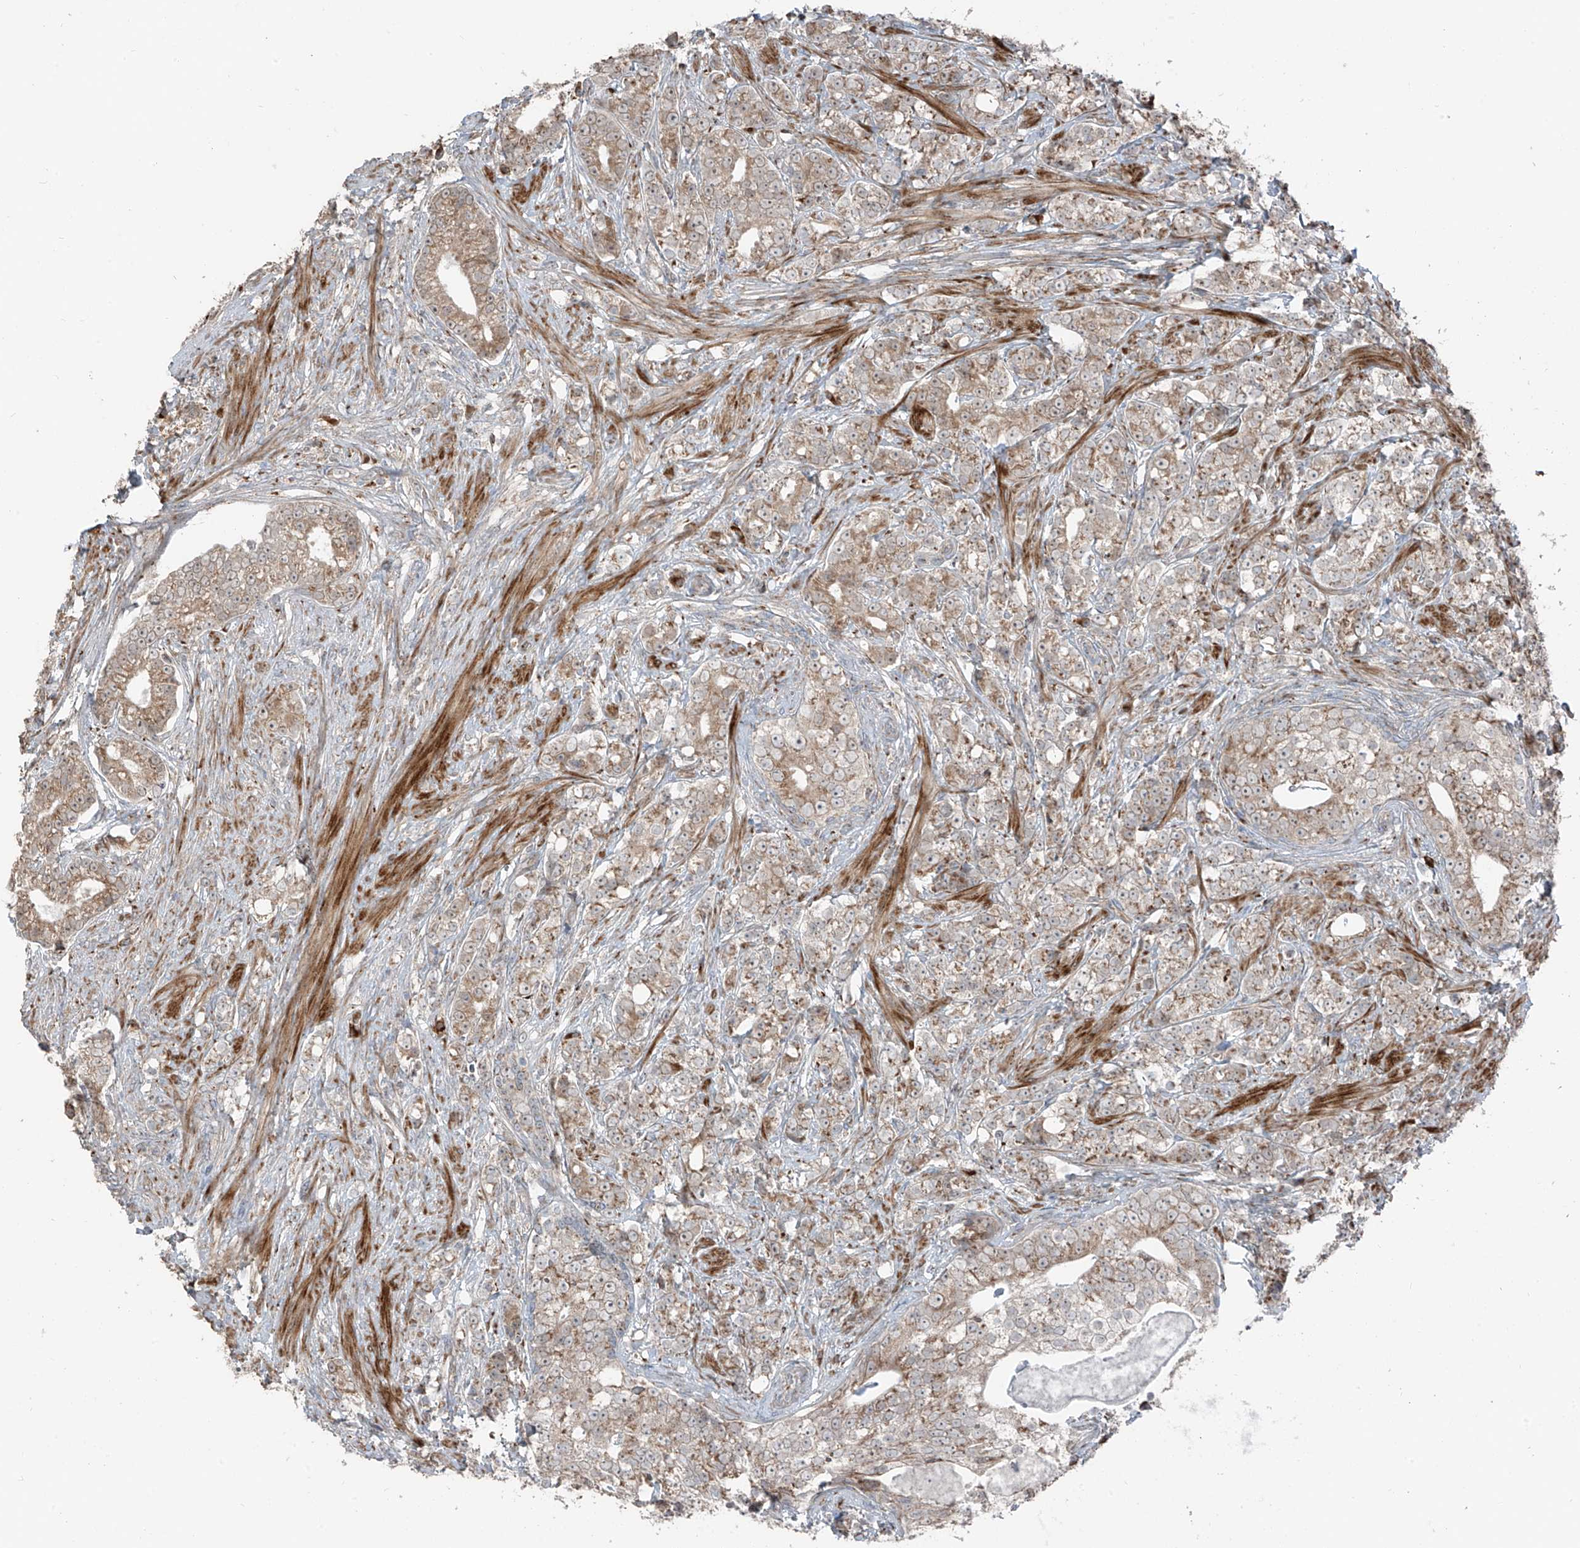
{"staining": {"intensity": "moderate", "quantity": ">75%", "location": "cytoplasmic/membranous"}, "tissue": "prostate cancer", "cell_type": "Tumor cells", "image_type": "cancer", "snomed": [{"axis": "morphology", "description": "Adenocarcinoma, High grade"}, {"axis": "topography", "description": "Prostate"}], "caption": "Immunohistochemistry of human prostate adenocarcinoma (high-grade) demonstrates medium levels of moderate cytoplasmic/membranous positivity in about >75% of tumor cells. The protein of interest is shown in brown color, while the nuclei are stained blue.", "gene": "ERLEC1", "patient": {"sex": "male", "age": 69}}